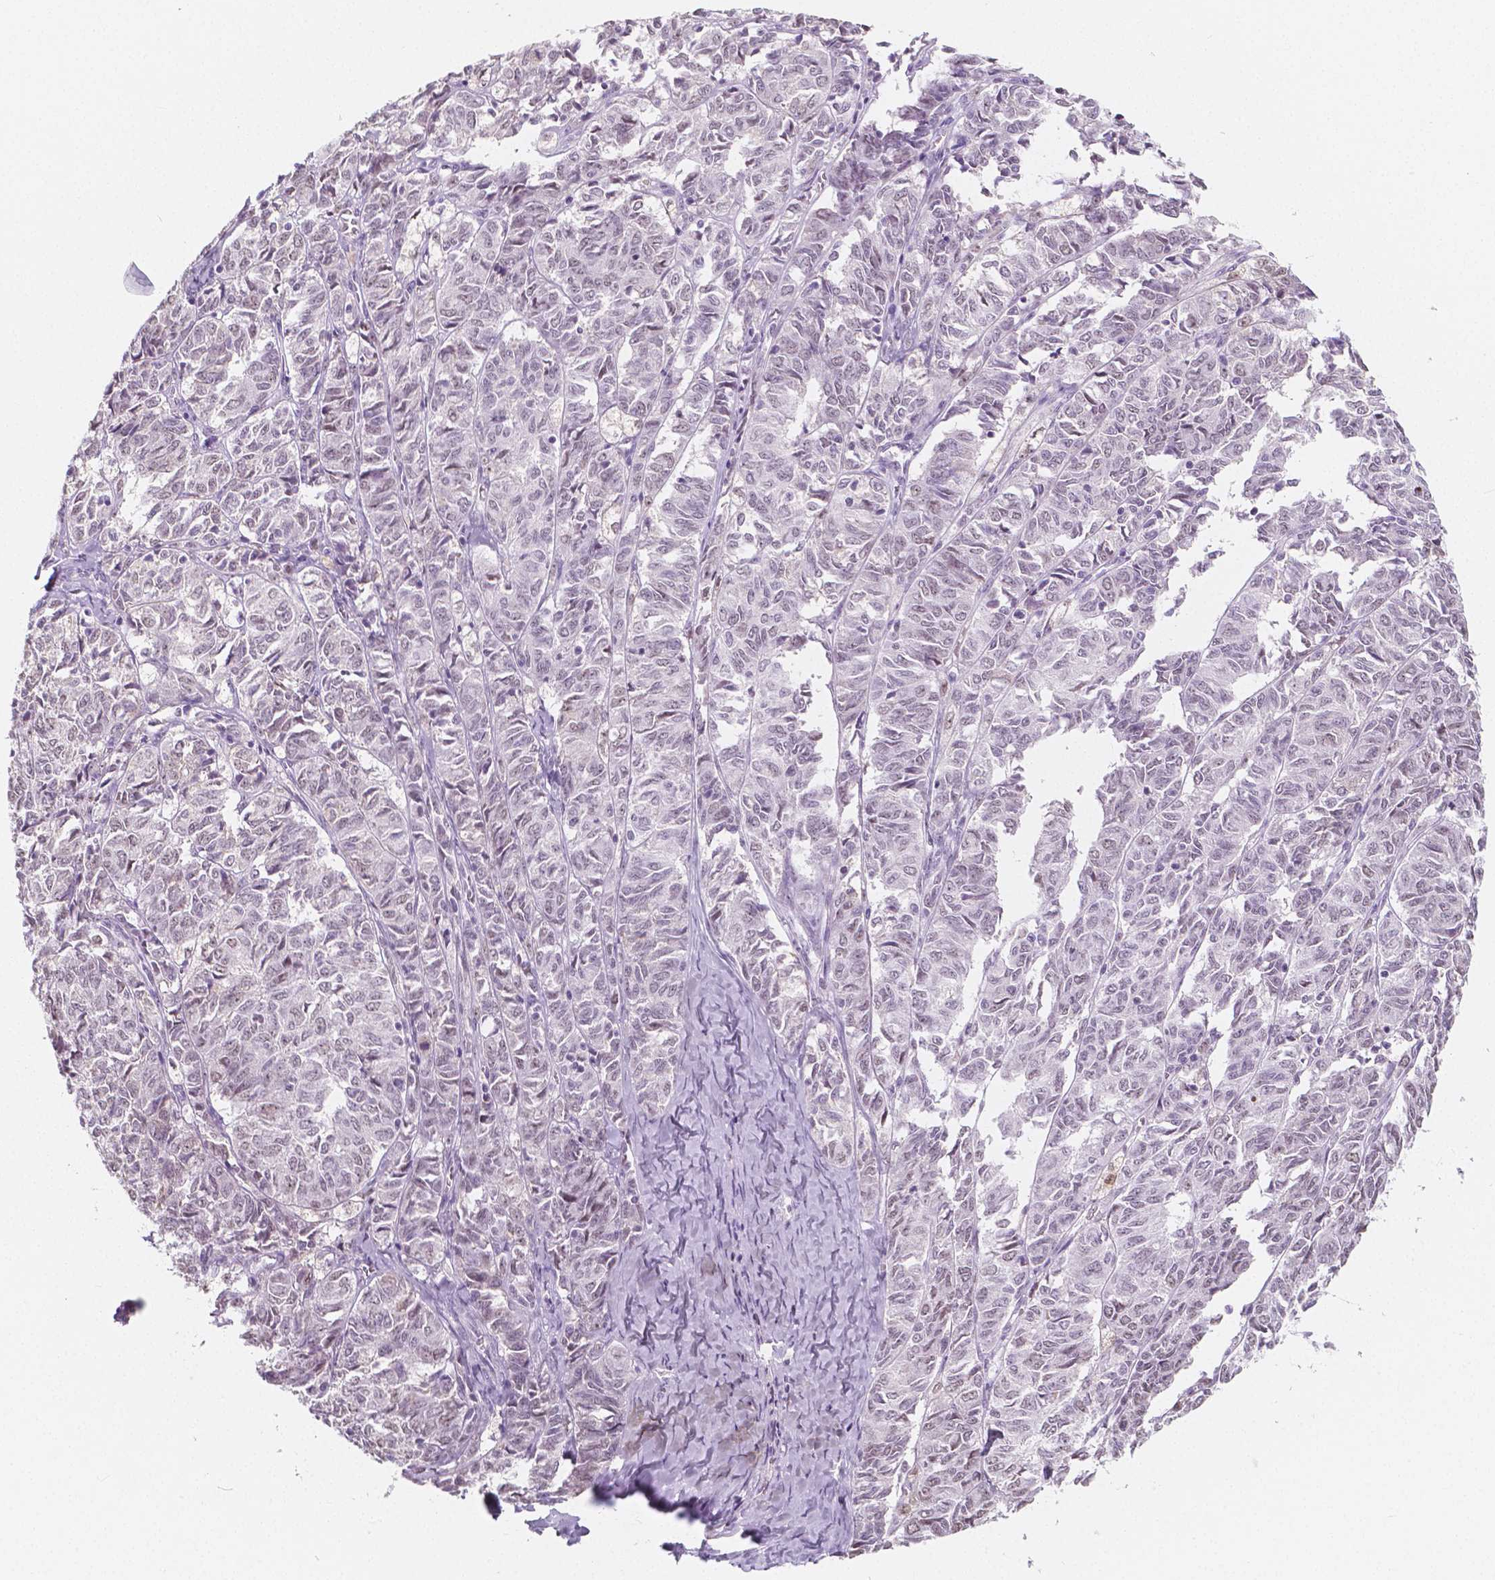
{"staining": {"intensity": "negative", "quantity": "none", "location": "none"}, "tissue": "ovarian cancer", "cell_type": "Tumor cells", "image_type": "cancer", "snomed": [{"axis": "morphology", "description": "Carcinoma, endometroid"}, {"axis": "topography", "description": "Ovary"}], "caption": "This is an immunohistochemistry histopathology image of endometroid carcinoma (ovarian). There is no positivity in tumor cells.", "gene": "NOLC1", "patient": {"sex": "female", "age": 80}}